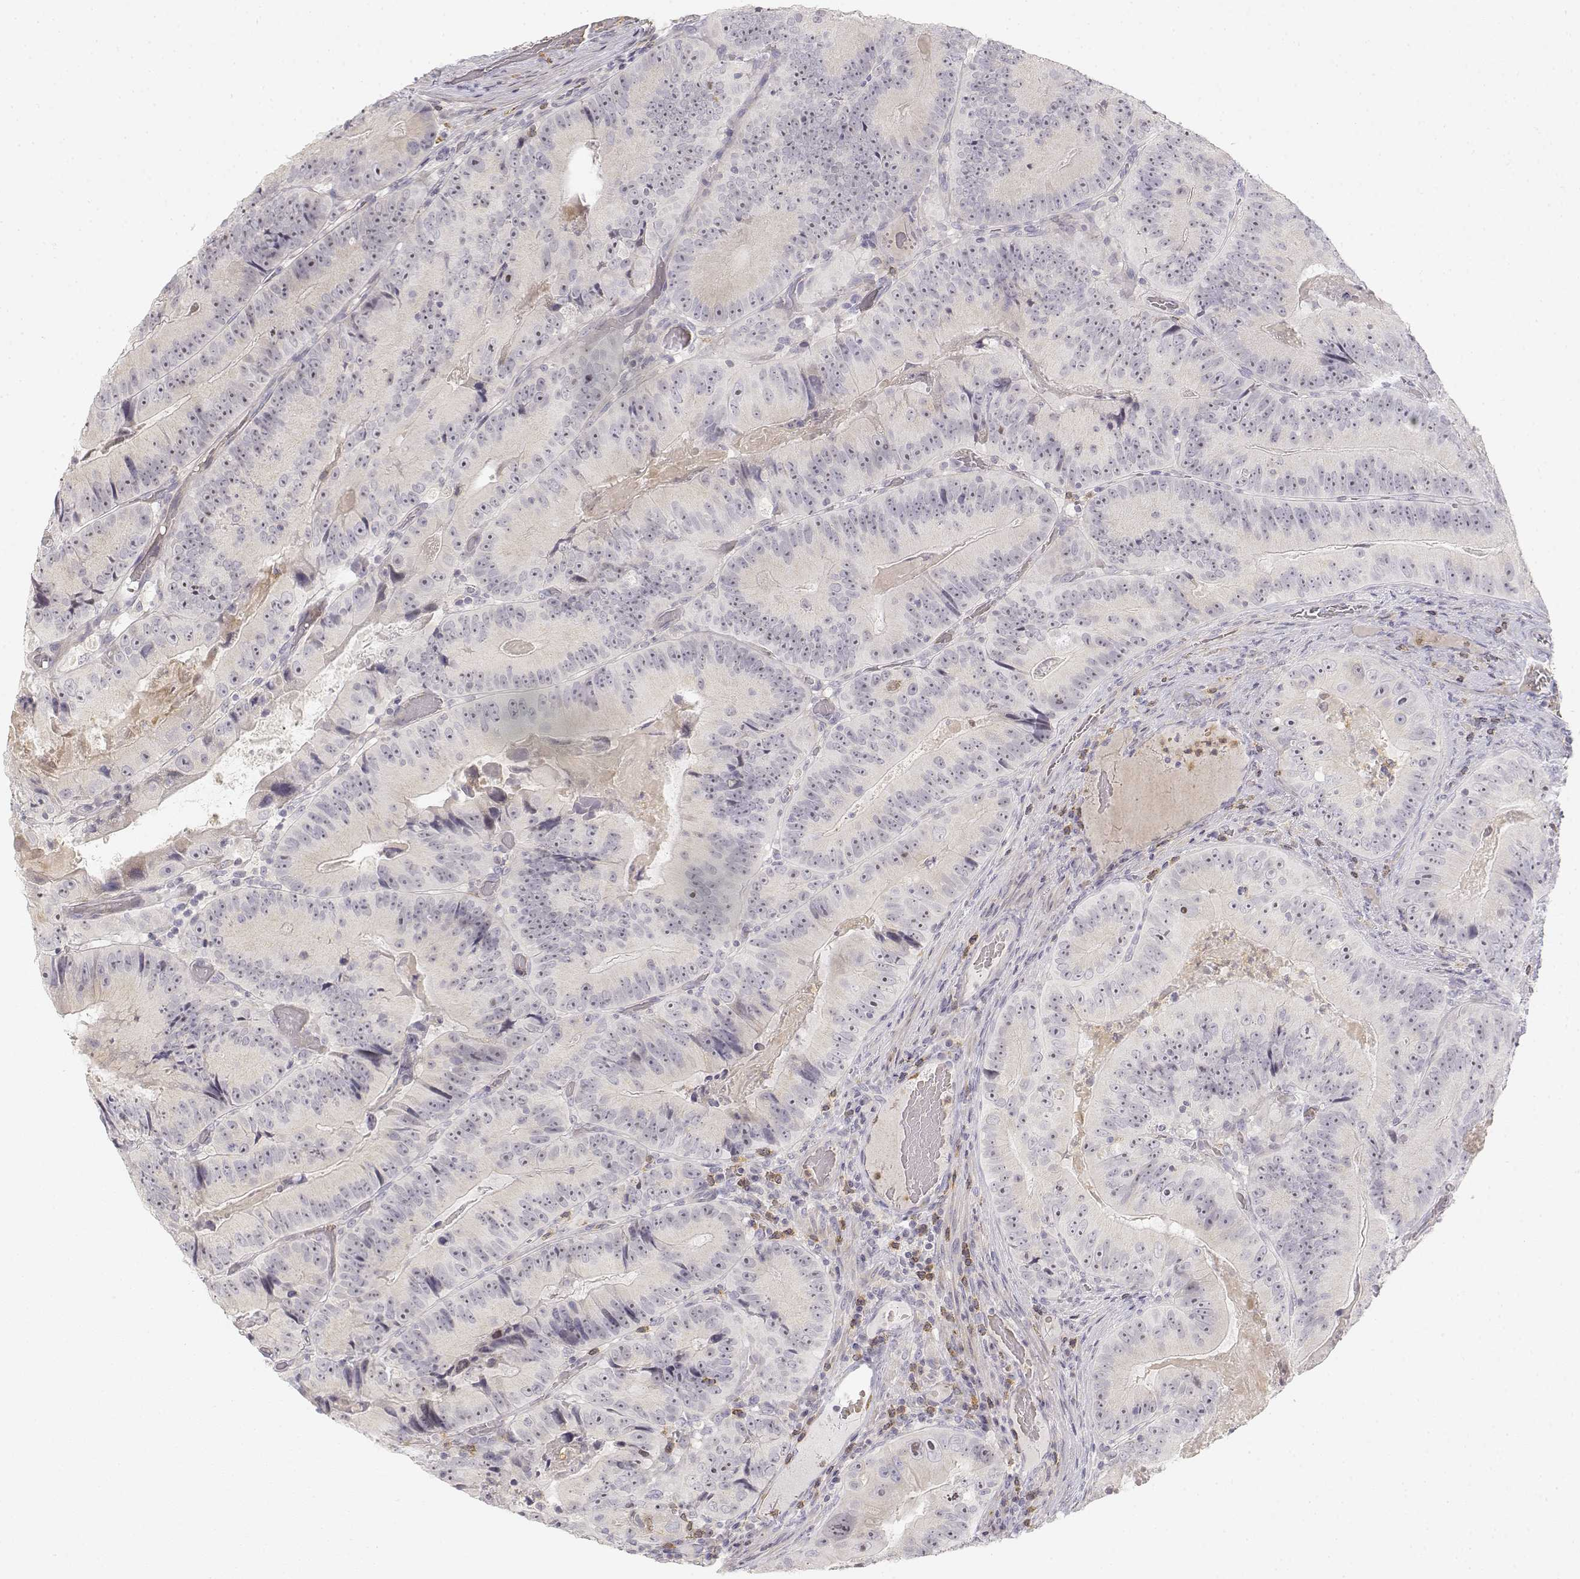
{"staining": {"intensity": "negative", "quantity": "none", "location": "none"}, "tissue": "colorectal cancer", "cell_type": "Tumor cells", "image_type": "cancer", "snomed": [{"axis": "morphology", "description": "Adenocarcinoma, NOS"}, {"axis": "topography", "description": "Colon"}], "caption": "IHC of human colorectal cancer (adenocarcinoma) shows no expression in tumor cells.", "gene": "GLIPR1L2", "patient": {"sex": "female", "age": 86}}